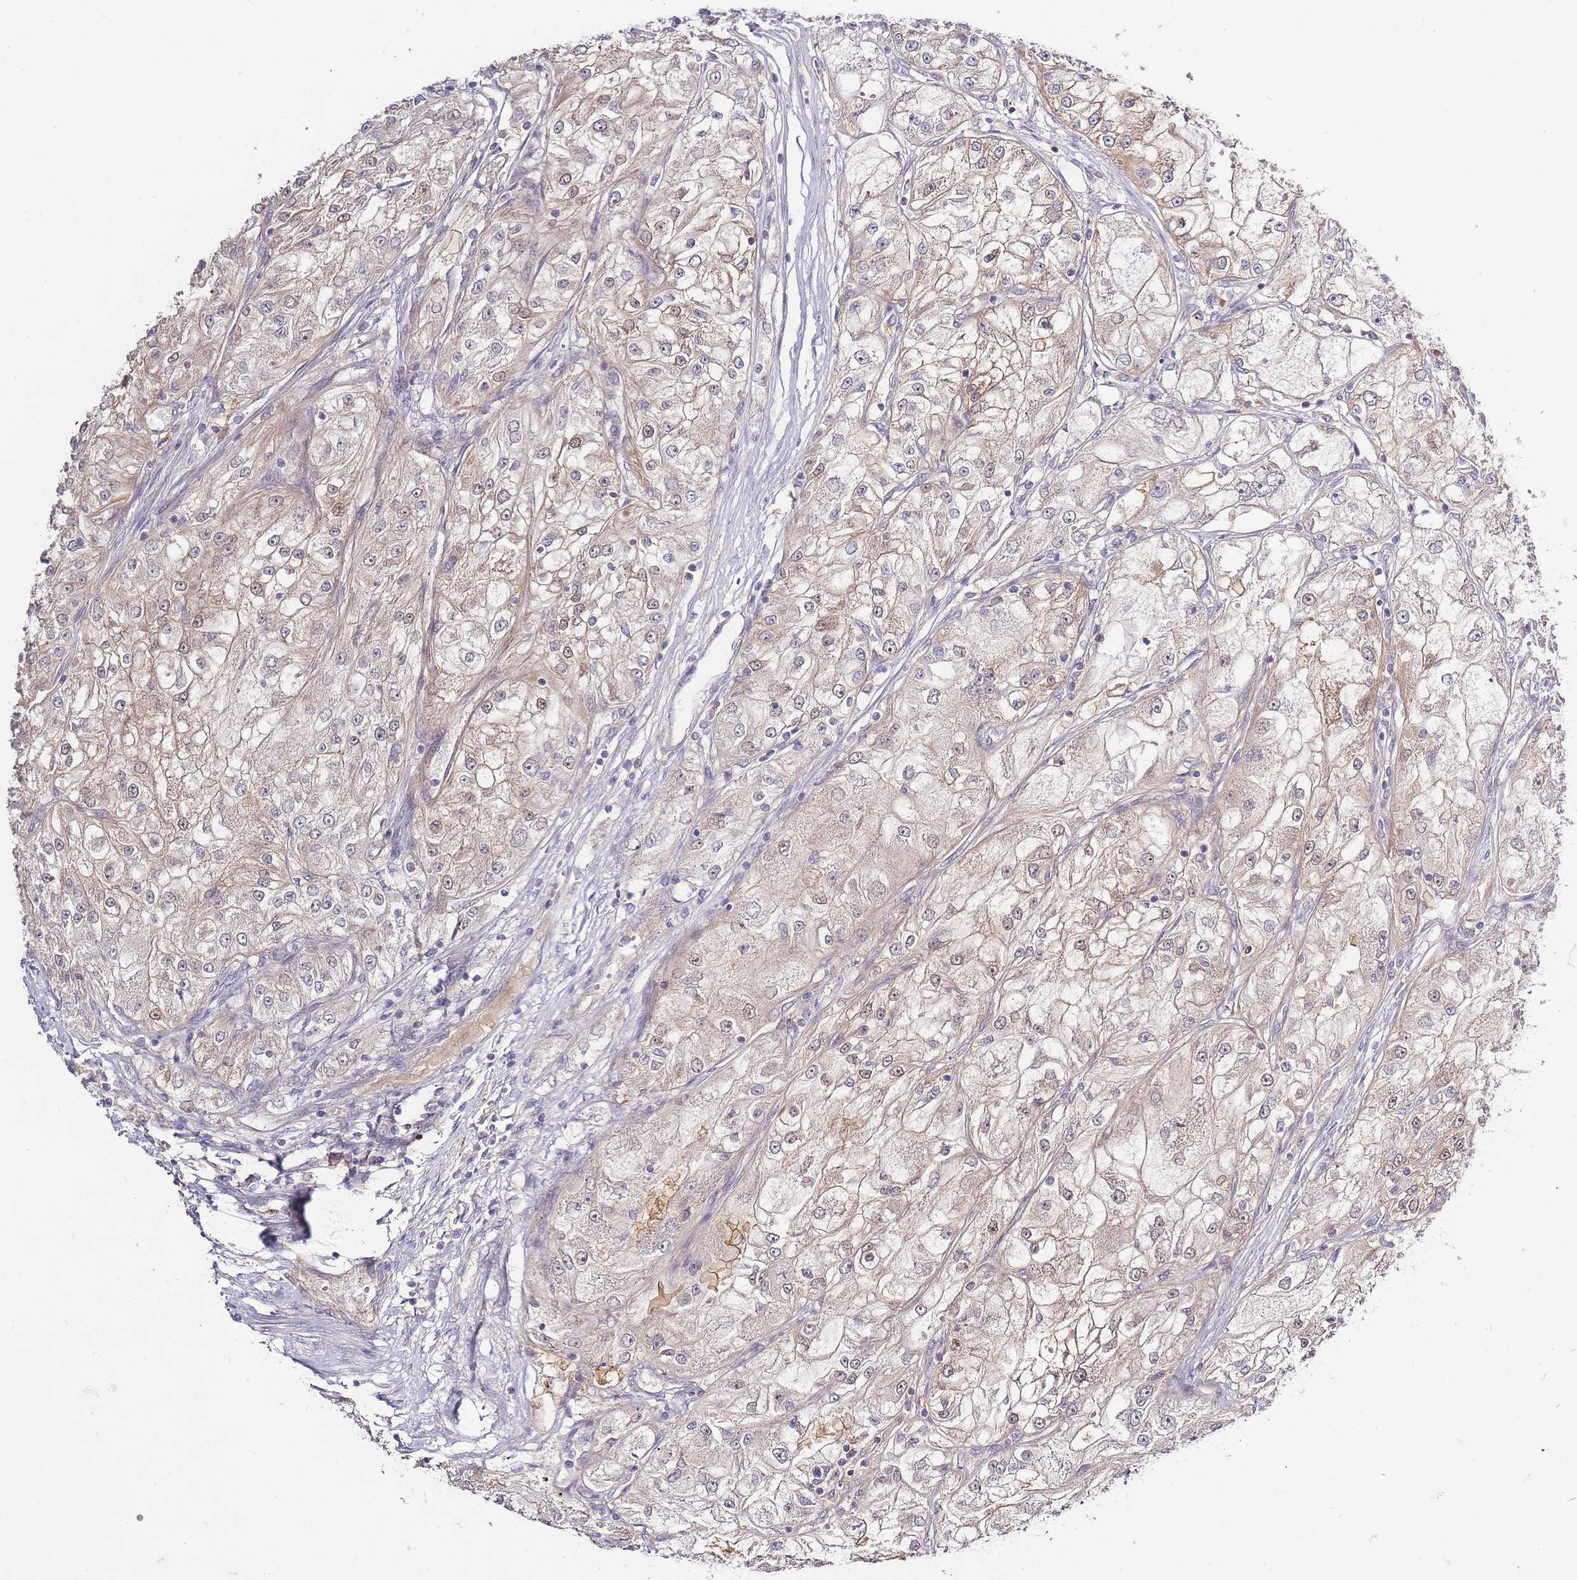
{"staining": {"intensity": "moderate", "quantity": "25%-75%", "location": "cytoplasmic/membranous"}, "tissue": "renal cancer", "cell_type": "Tumor cells", "image_type": "cancer", "snomed": [{"axis": "morphology", "description": "Adenocarcinoma, NOS"}, {"axis": "topography", "description": "Kidney"}], "caption": "Immunohistochemistry image of human renal cancer stained for a protein (brown), which displays medium levels of moderate cytoplasmic/membranous staining in approximately 25%-75% of tumor cells.", "gene": "SPHKAP", "patient": {"sex": "female", "age": 72}}